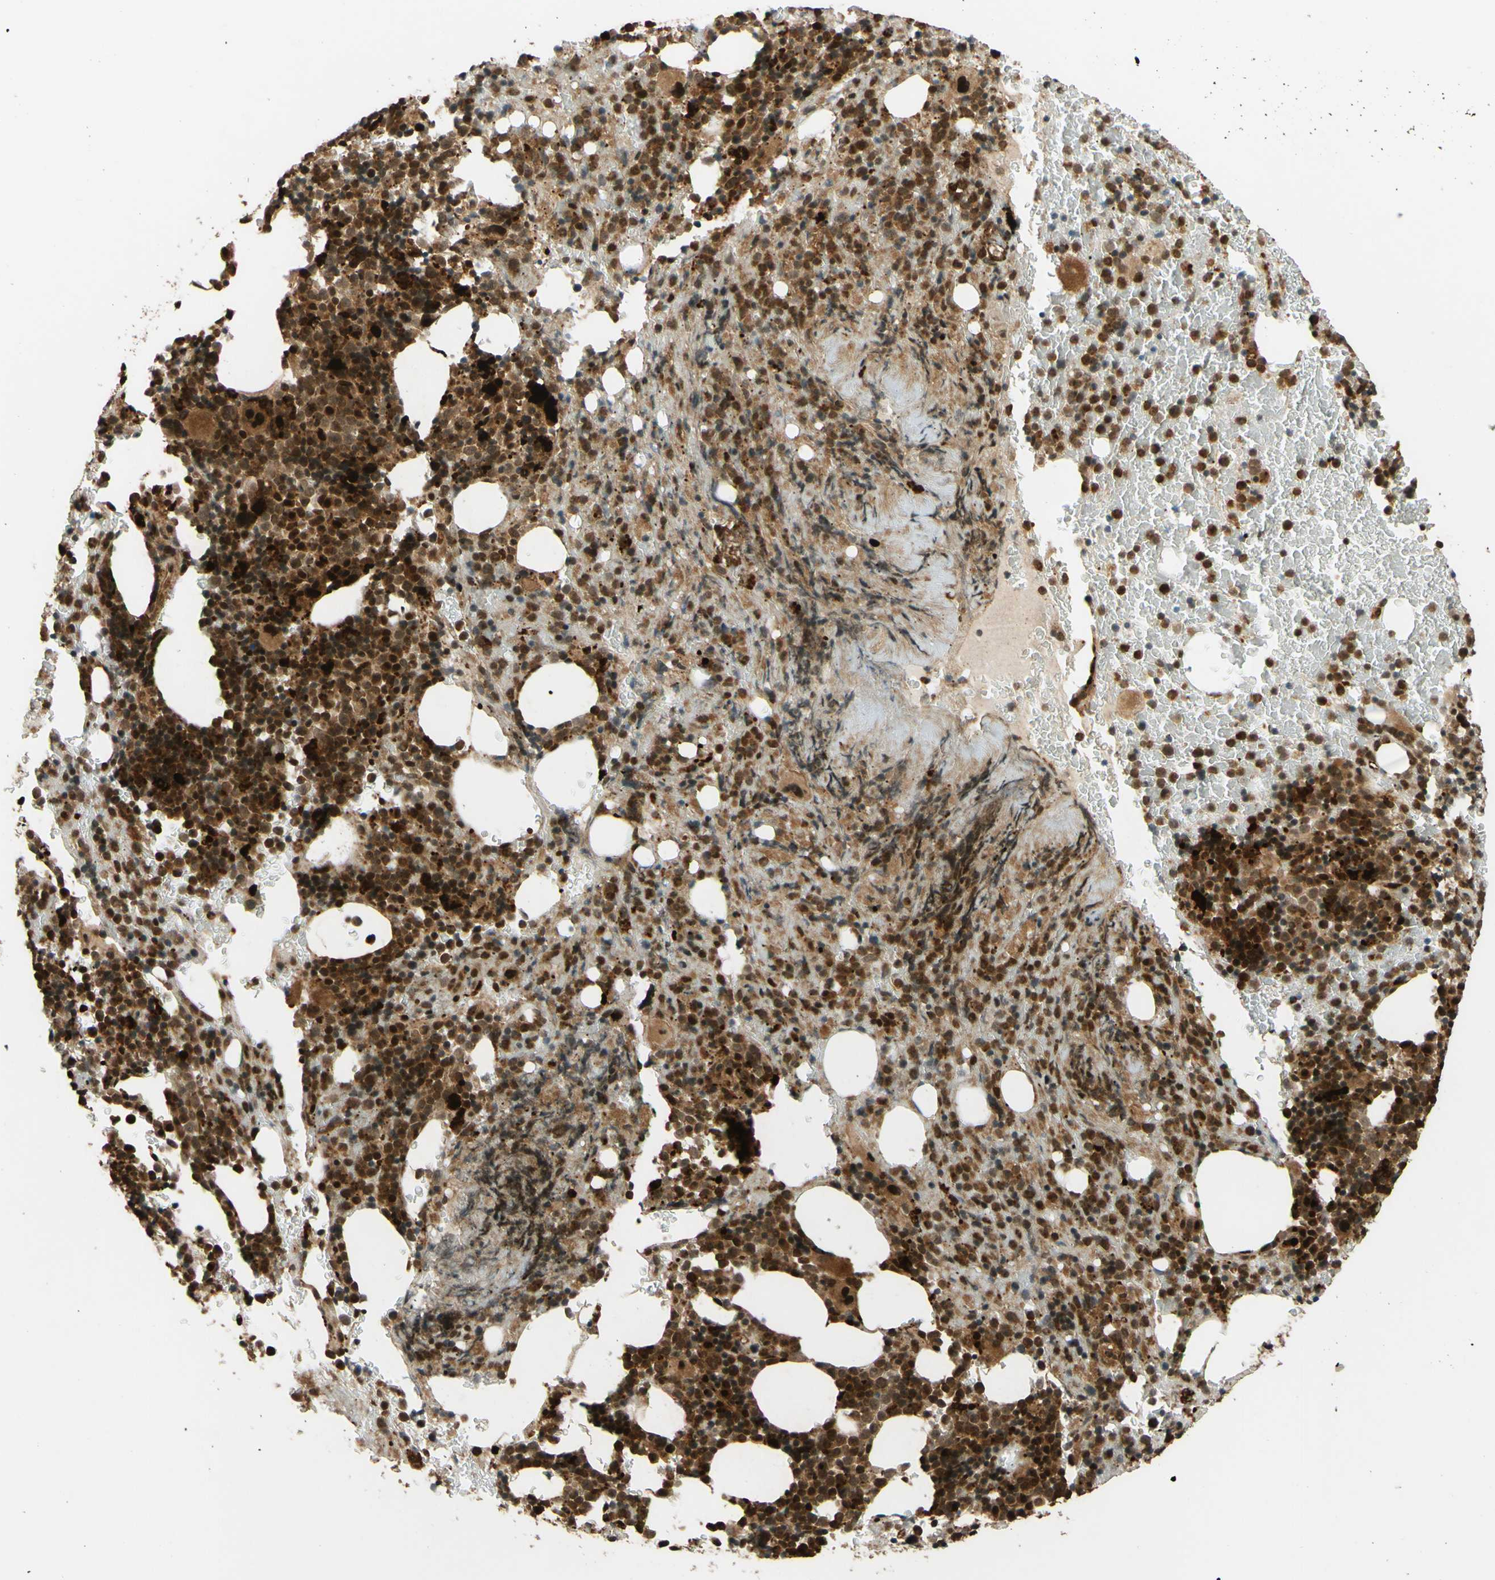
{"staining": {"intensity": "strong", "quantity": ">75%", "location": "cytoplasmic/membranous,nuclear"}, "tissue": "bone marrow", "cell_type": "Hematopoietic cells", "image_type": "normal", "snomed": [{"axis": "morphology", "description": "Normal tissue, NOS"}, {"axis": "morphology", "description": "Inflammation, NOS"}, {"axis": "topography", "description": "Bone marrow"}], "caption": "This histopathology image demonstrates immunohistochemistry (IHC) staining of benign human bone marrow, with high strong cytoplasmic/membranous,nuclear positivity in approximately >75% of hematopoietic cells.", "gene": "RNF19A", "patient": {"sex": "male", "age": 72}}